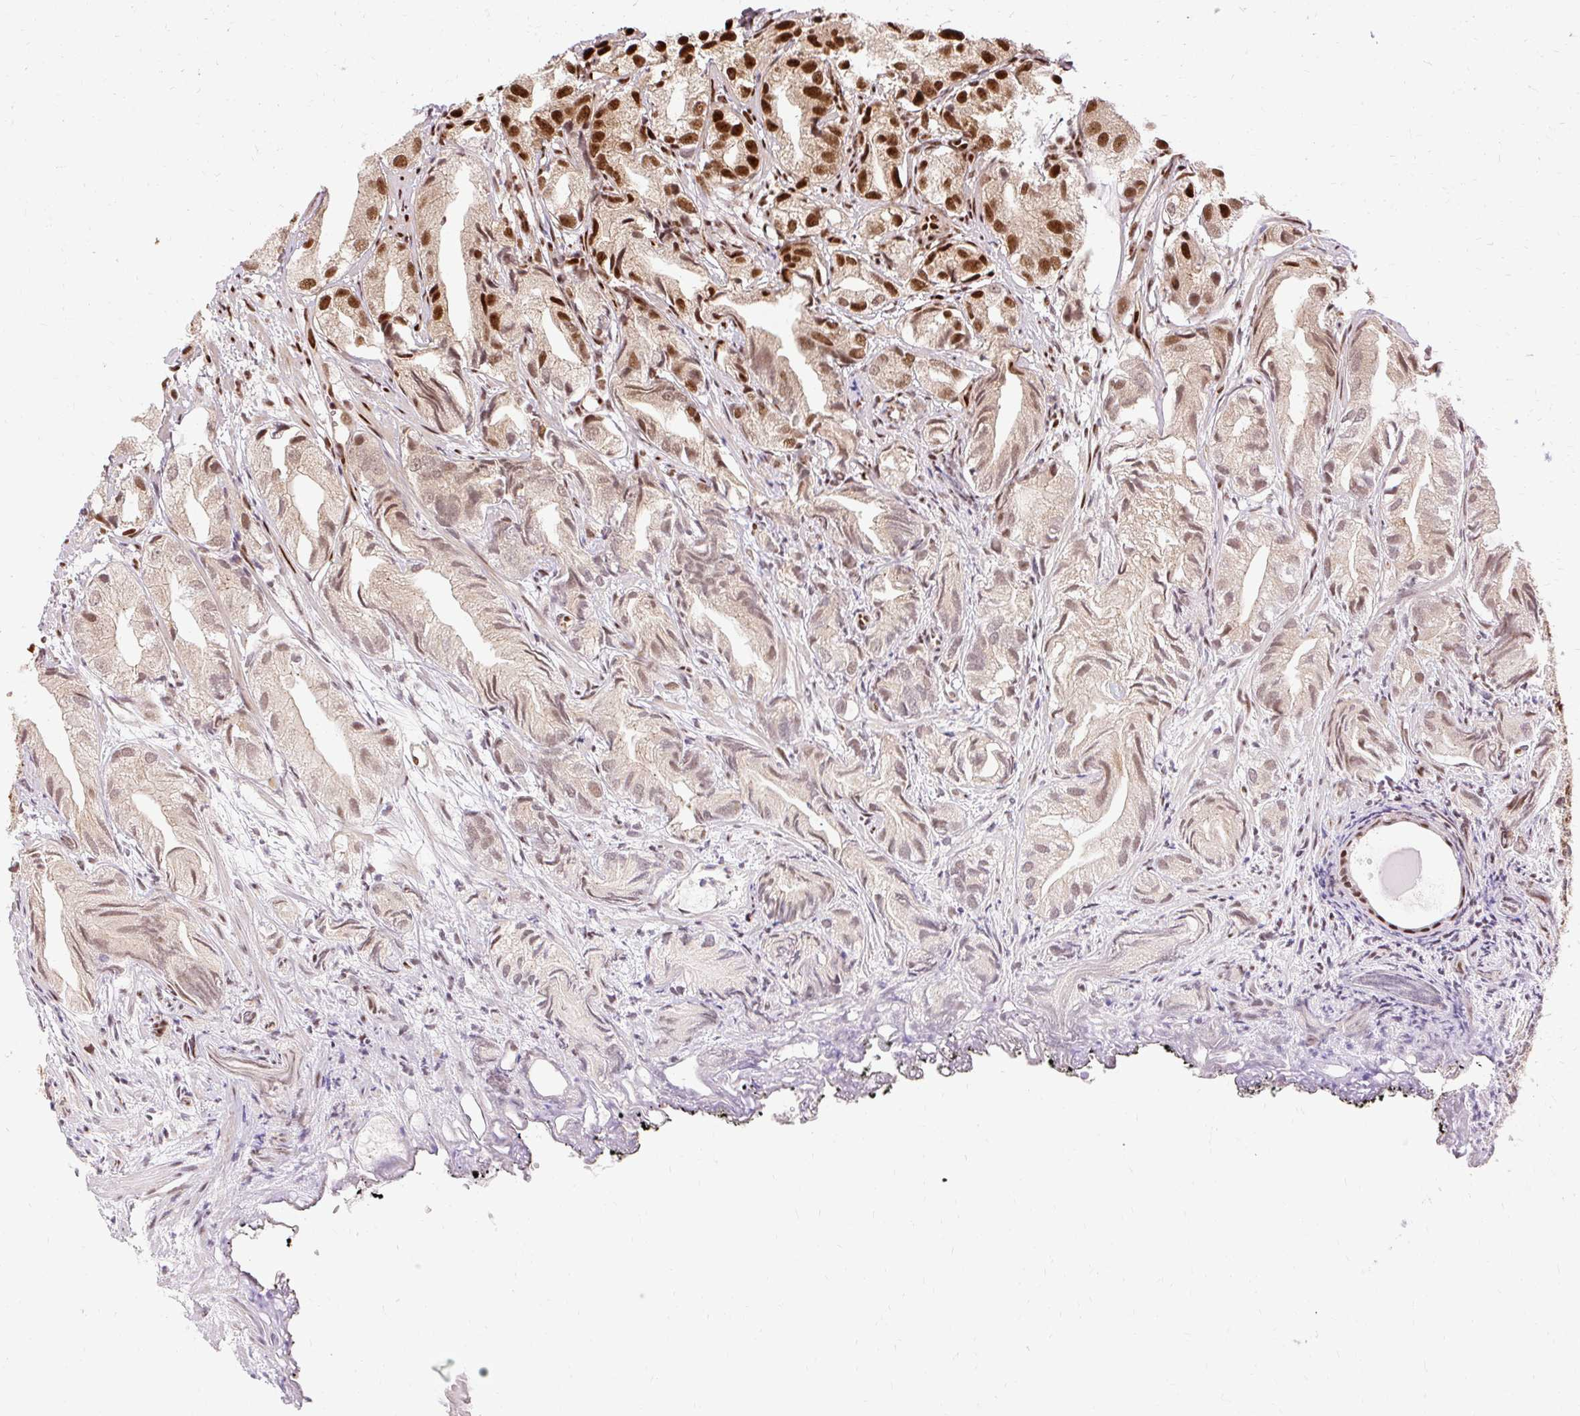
{"staining": {"intensity": "strong", "quantity": ">75%", "location": "nuclear"}, "tissue": "prostate cancer", "cell_type": "Tumor cells", "image_type": "cancer", "snomed": [{"axis": "morphology", "description": "Adenocarcinoma, High grade"}, {"axis": "topography", "description": "Prostate"}], "caption": "Prostate cancer stained with a brown dye shows strong nuclear positive expression in about >75% of tumor cells.", "gene": "MECOM", "patient": {"sex": "male", "age": 82}}